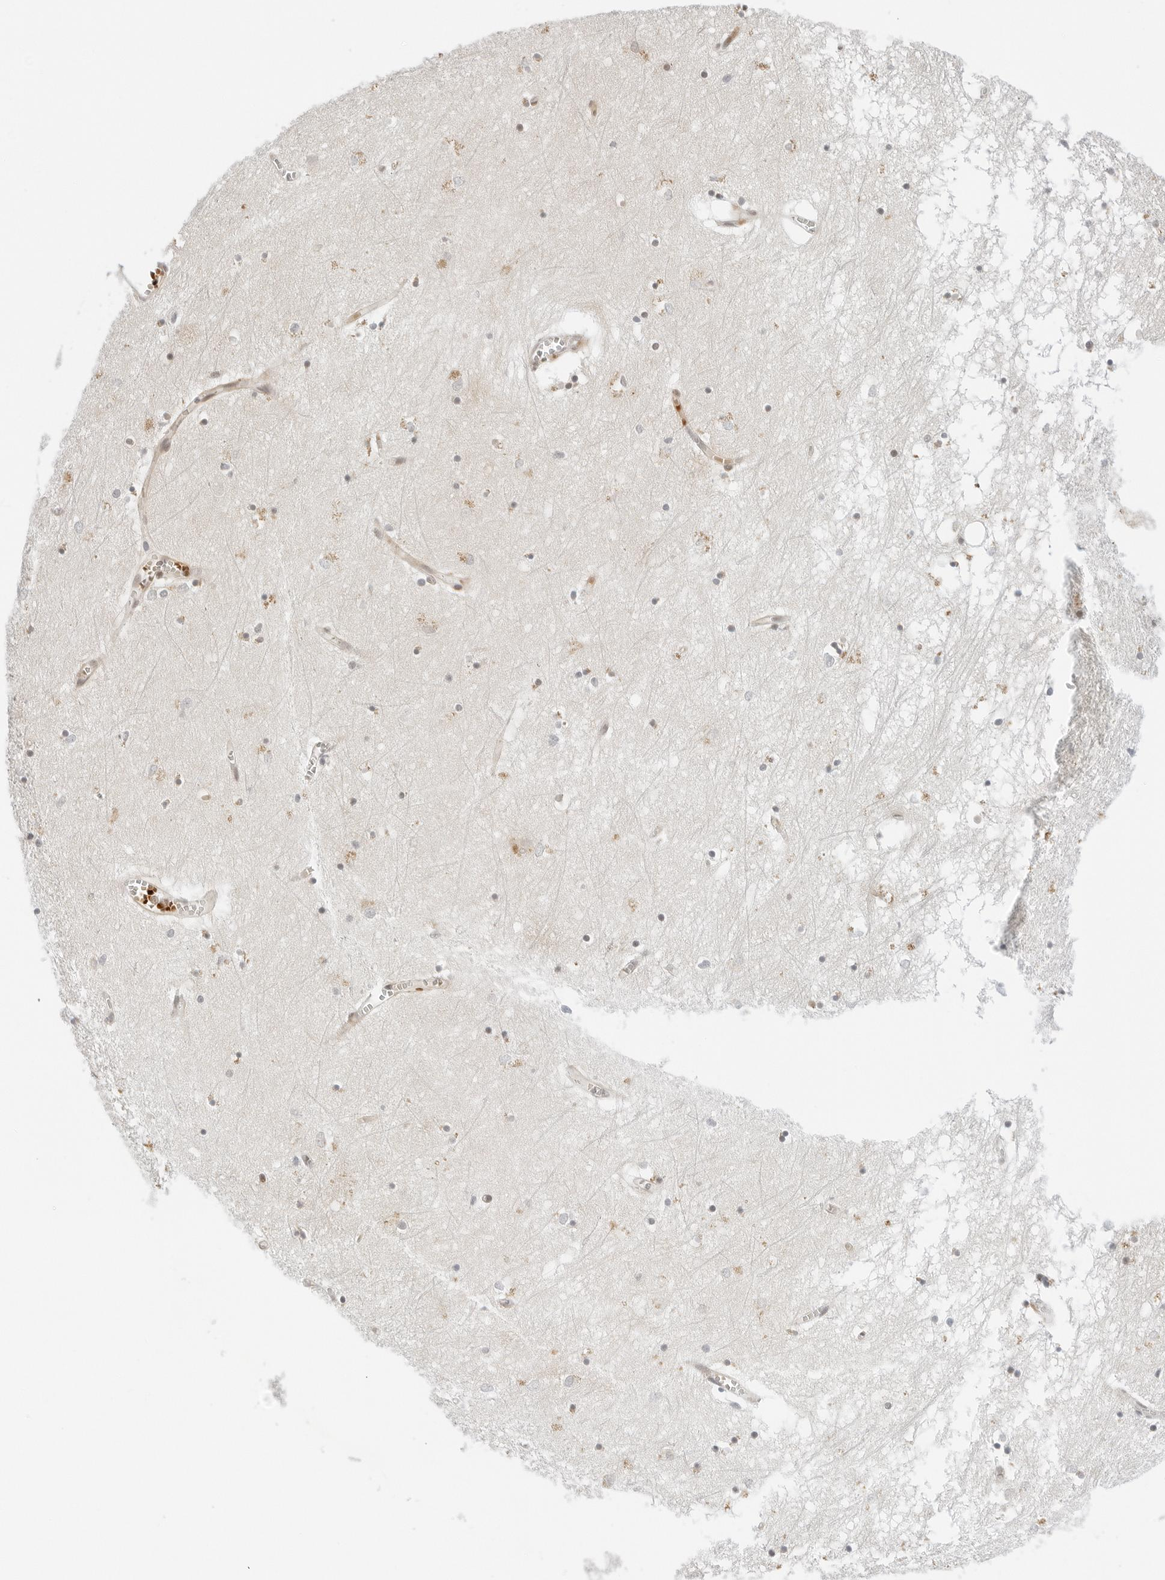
{"staining": {"intensity": "moderate", "quantity": "25%-75%", "location": "cytoplasmic/membranous,nuclear"}, "tissue": "hippocampus", "cell_type": "Glial cells", "image_type": "normal", "snomed": [{"axis": "morphology", "description": "Normal tissue, NOS"}, {"axis": "topography", "description": "Hippocampus"}], "caption": "Hippocampus stained for a protein (brown) demonstrates moderate cytoplasmic/membranous,nuclear positive positivity in about 25%-75% of glial cells.", "gene": "NEO1", "patient": {"sex": "male", "age": 70}}